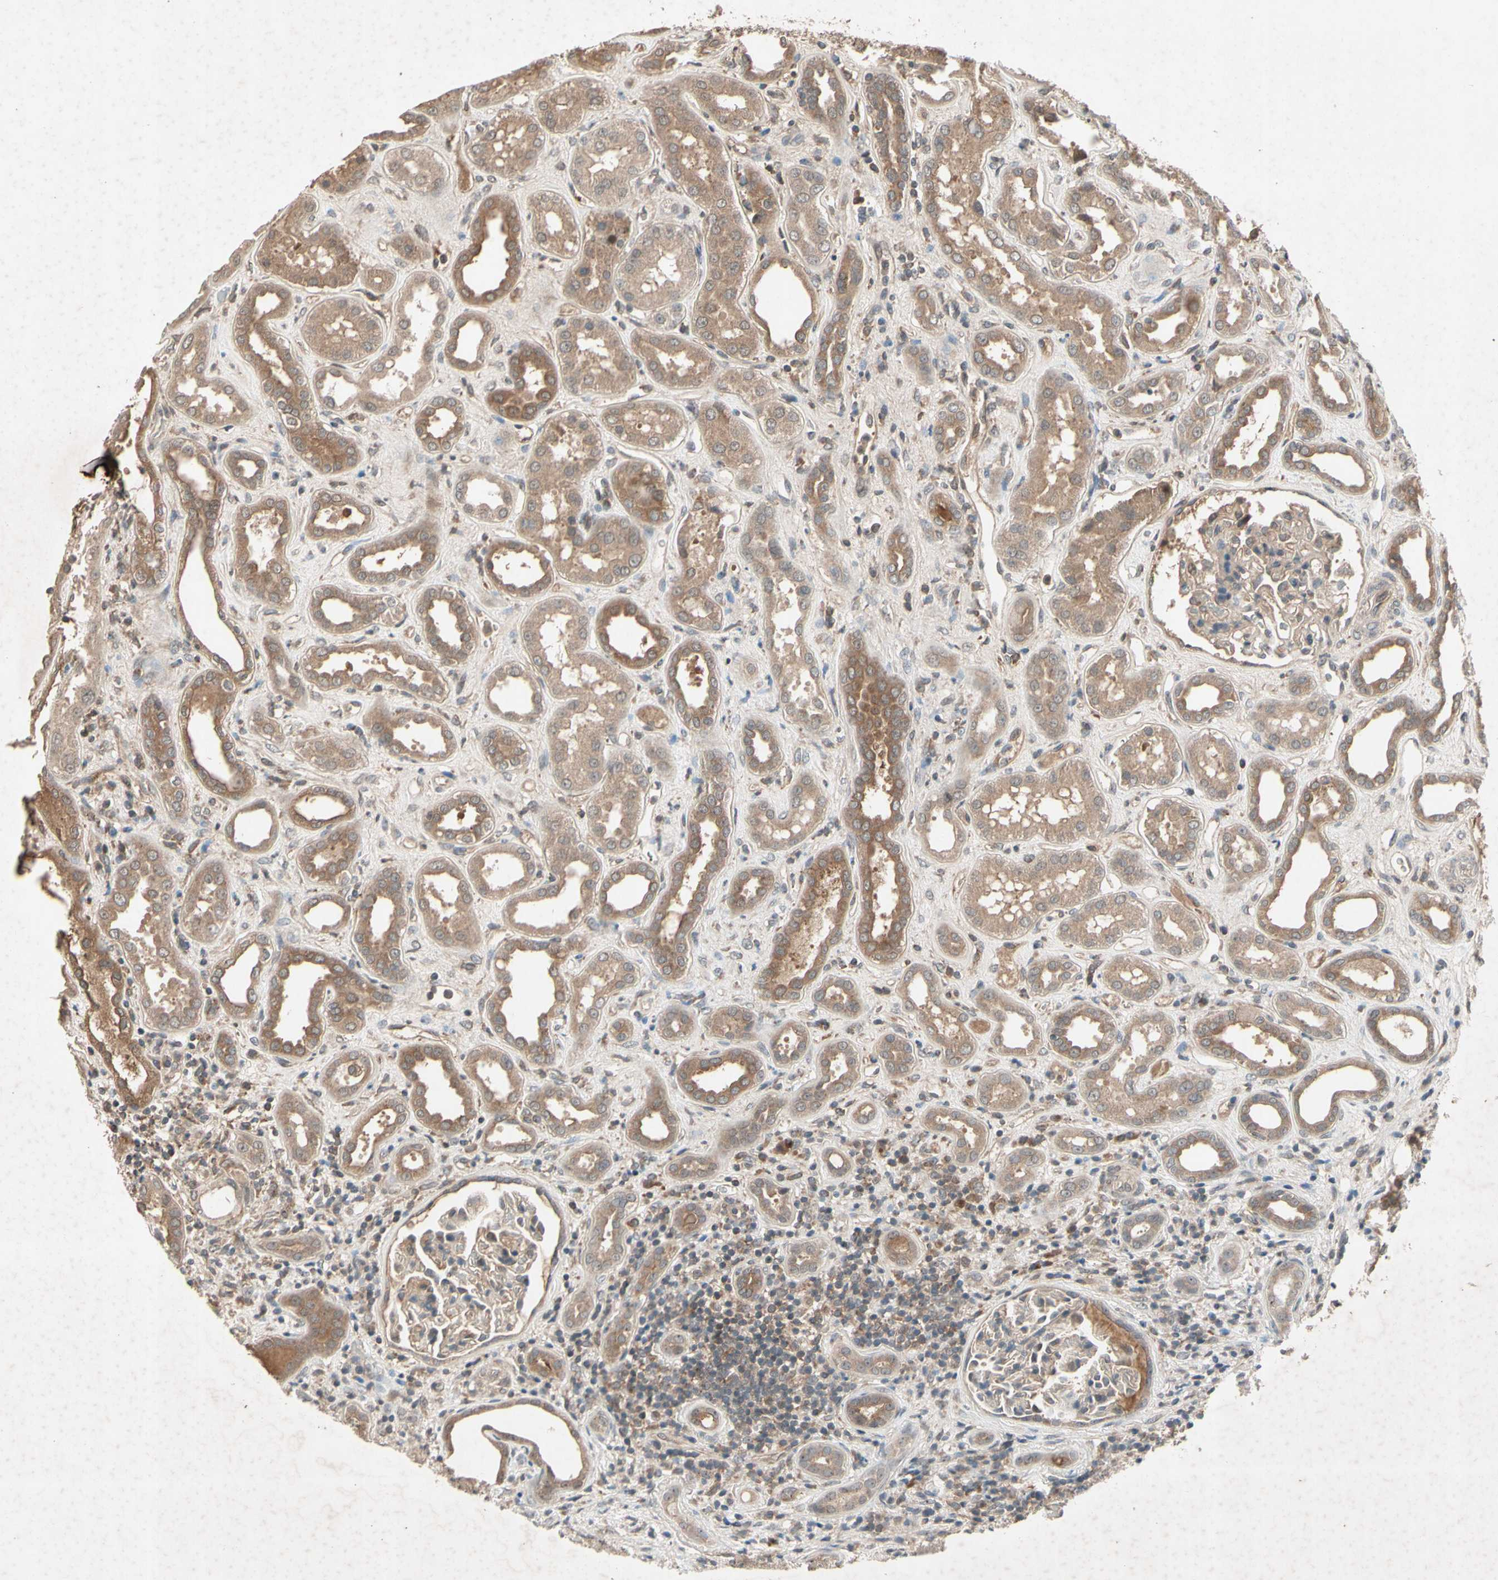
{"staining": {"intensity": "weak", "quantity": ">75%", "location": "cytoplasmic/membranous"}, "tissue": "kidney", "cell_type": "Cells in glomeruli", "image_type": "normal", "snomed": [{"axis": "morphology", "description": "Normal tissue, NOS"}, {"axis": "topography", "description": "Kidney"}], "caption": "Kidney stained with IHC exhibits weak cytoplasmic/membranous expression in about >75% of cells in glomeruli.", "gene": "NSF", "patient": {"sex": "male", "age": 59}}